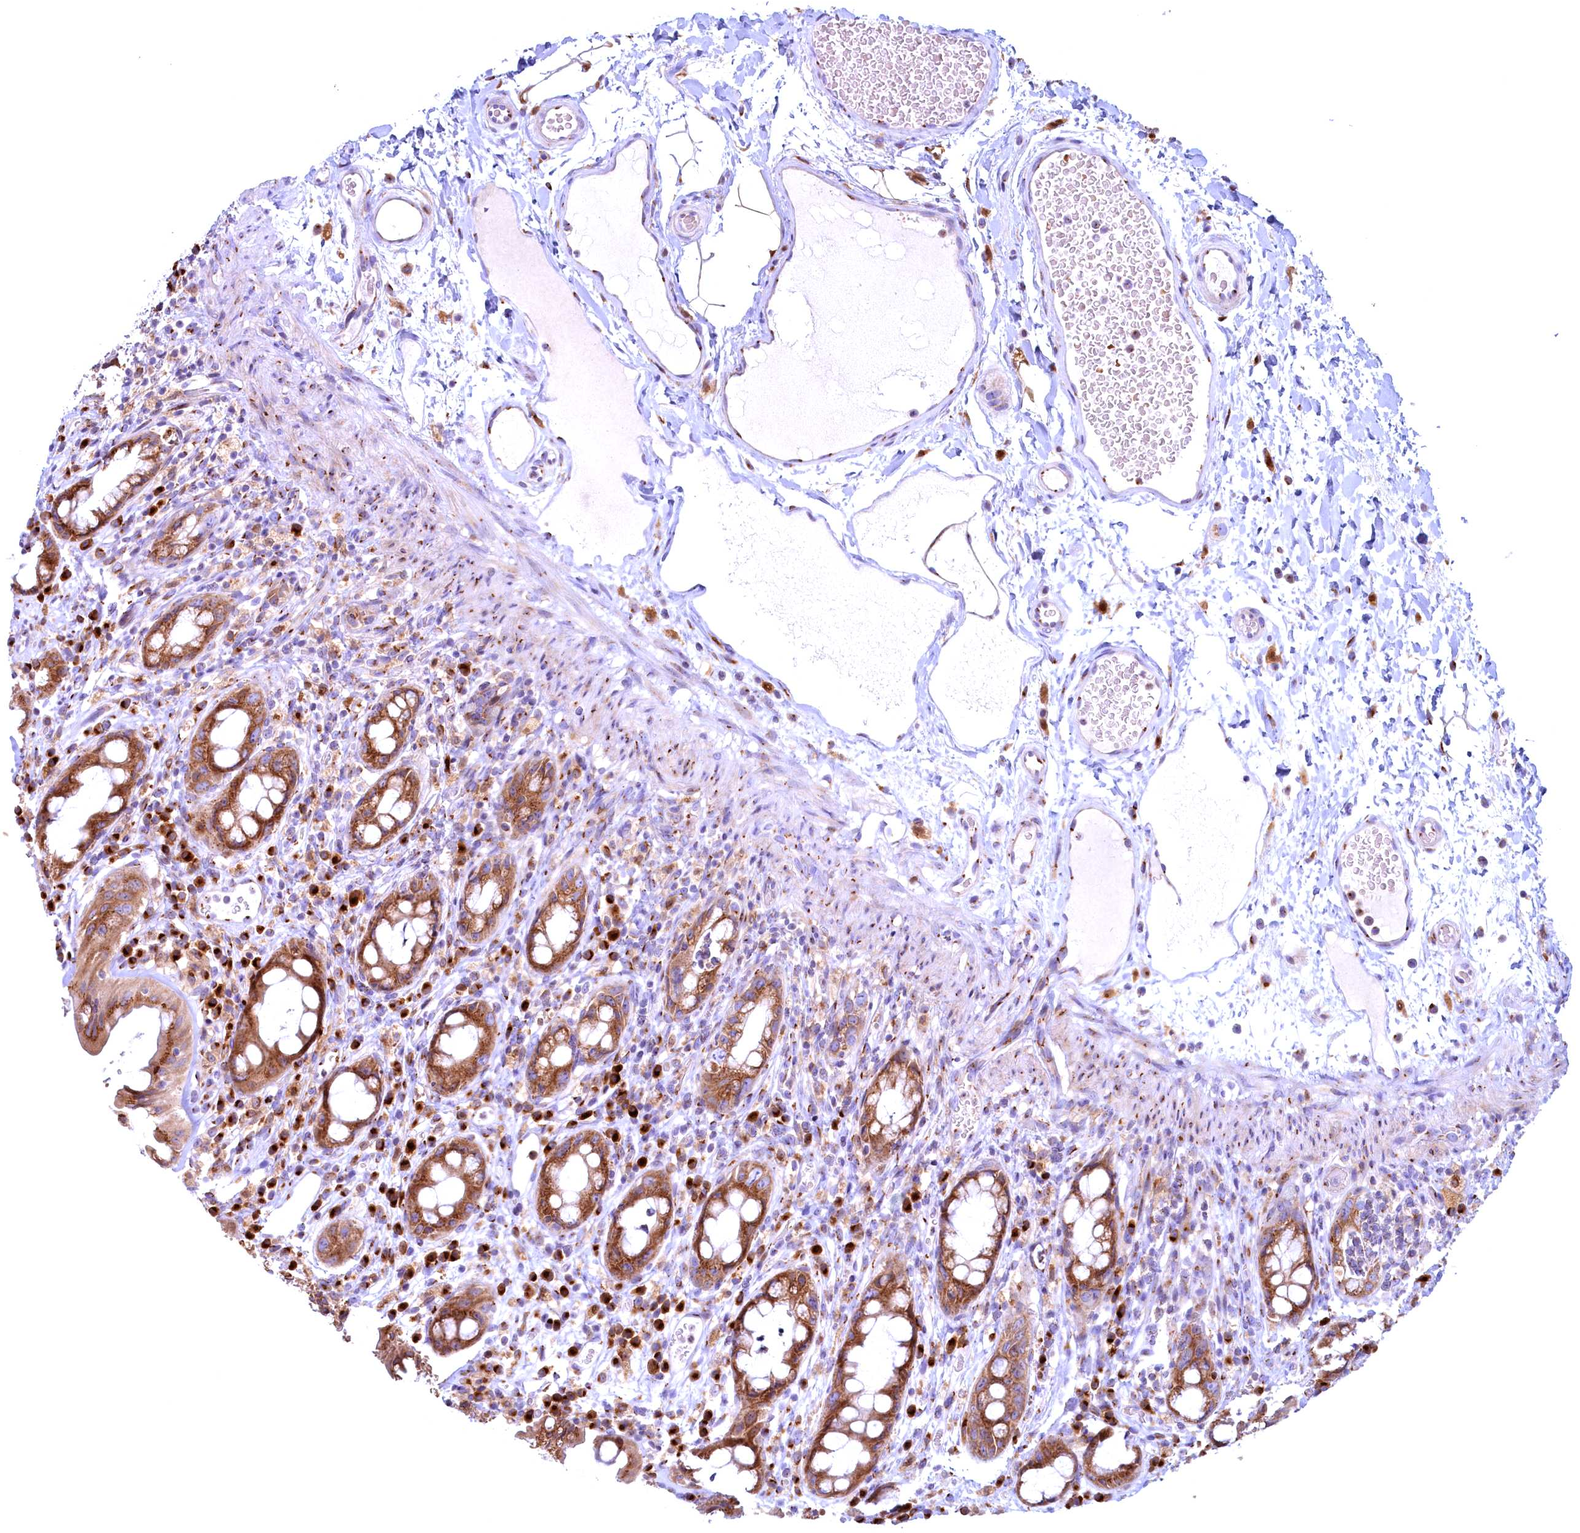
{"staining": {"intensity": "strong", "quantity": ">75%", "location": "cytoplasmic/membranous"}, "tissue": "rectum", "cell_type": "Glandular cells", "image_type": "normal", "snomed": [{"axis": "morphology", "description": "Normal tissue, NOS"}, {"axis": "topography", "description": "Rectum"}], "caption": "About >75% of glandular cells in unremarkable human rectum reveal strong cytoplasmic/membranous protein positivity as visualized by brown immunohistochemical staining.", "gene": "BLVRB", "patient": {"sex": "female", "age": 57}}